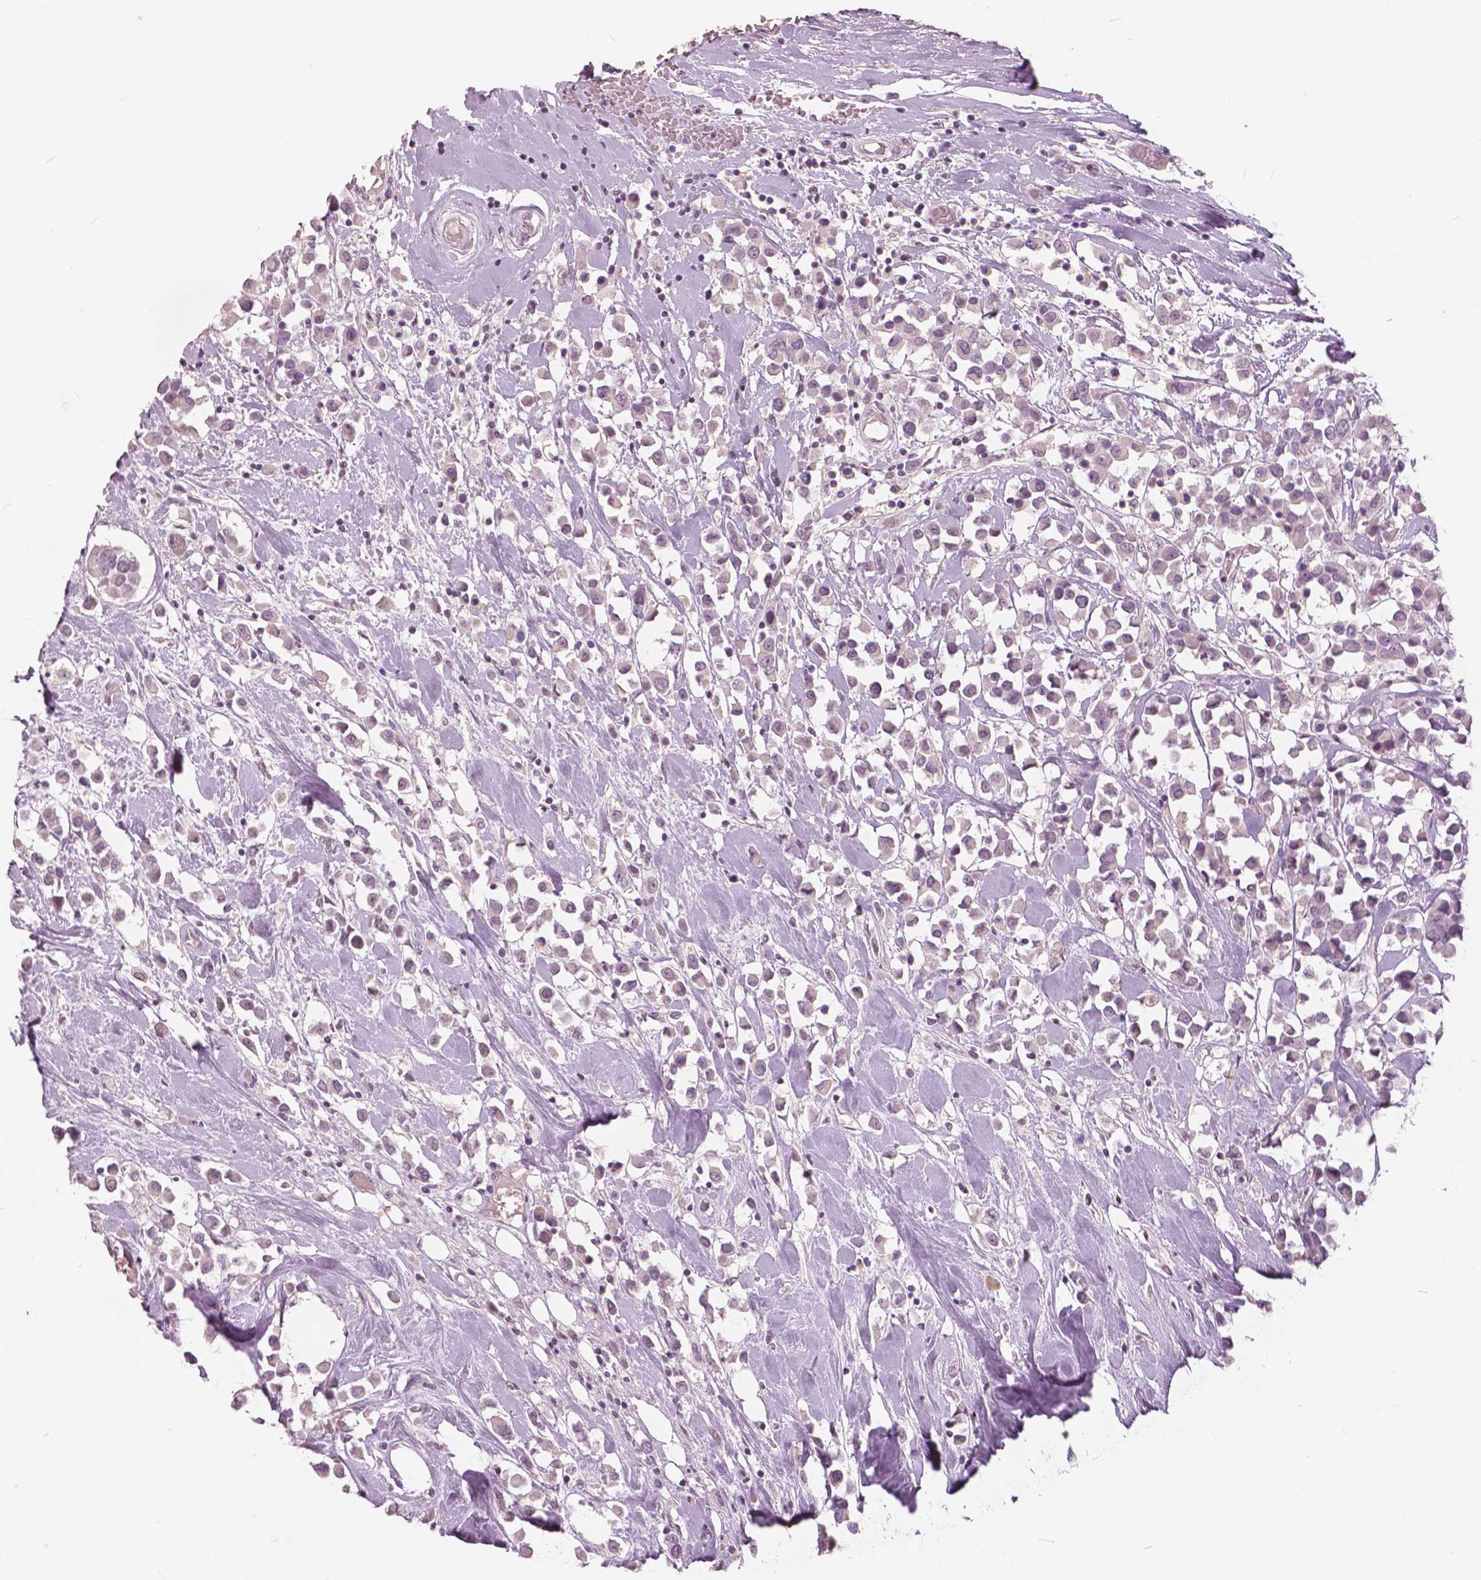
{"staining": {"intensity": "negative", "quantity": "none", "location": "none"}, "tissue": "breast cancer", "cell_type": "Tumor cells", "image_type": "cancer", "snomed": [{"axis": "morphology", "description": "Duct carcinoma"}, {"axis": "topography", "description": "Breast"}], "caption": "IHC of breast cancer (invasive ductal carcinoma) demonstrates no positivity in tumor cells.", "gene": "NANOG", "patient": {"sex": "female", "age": 61}}